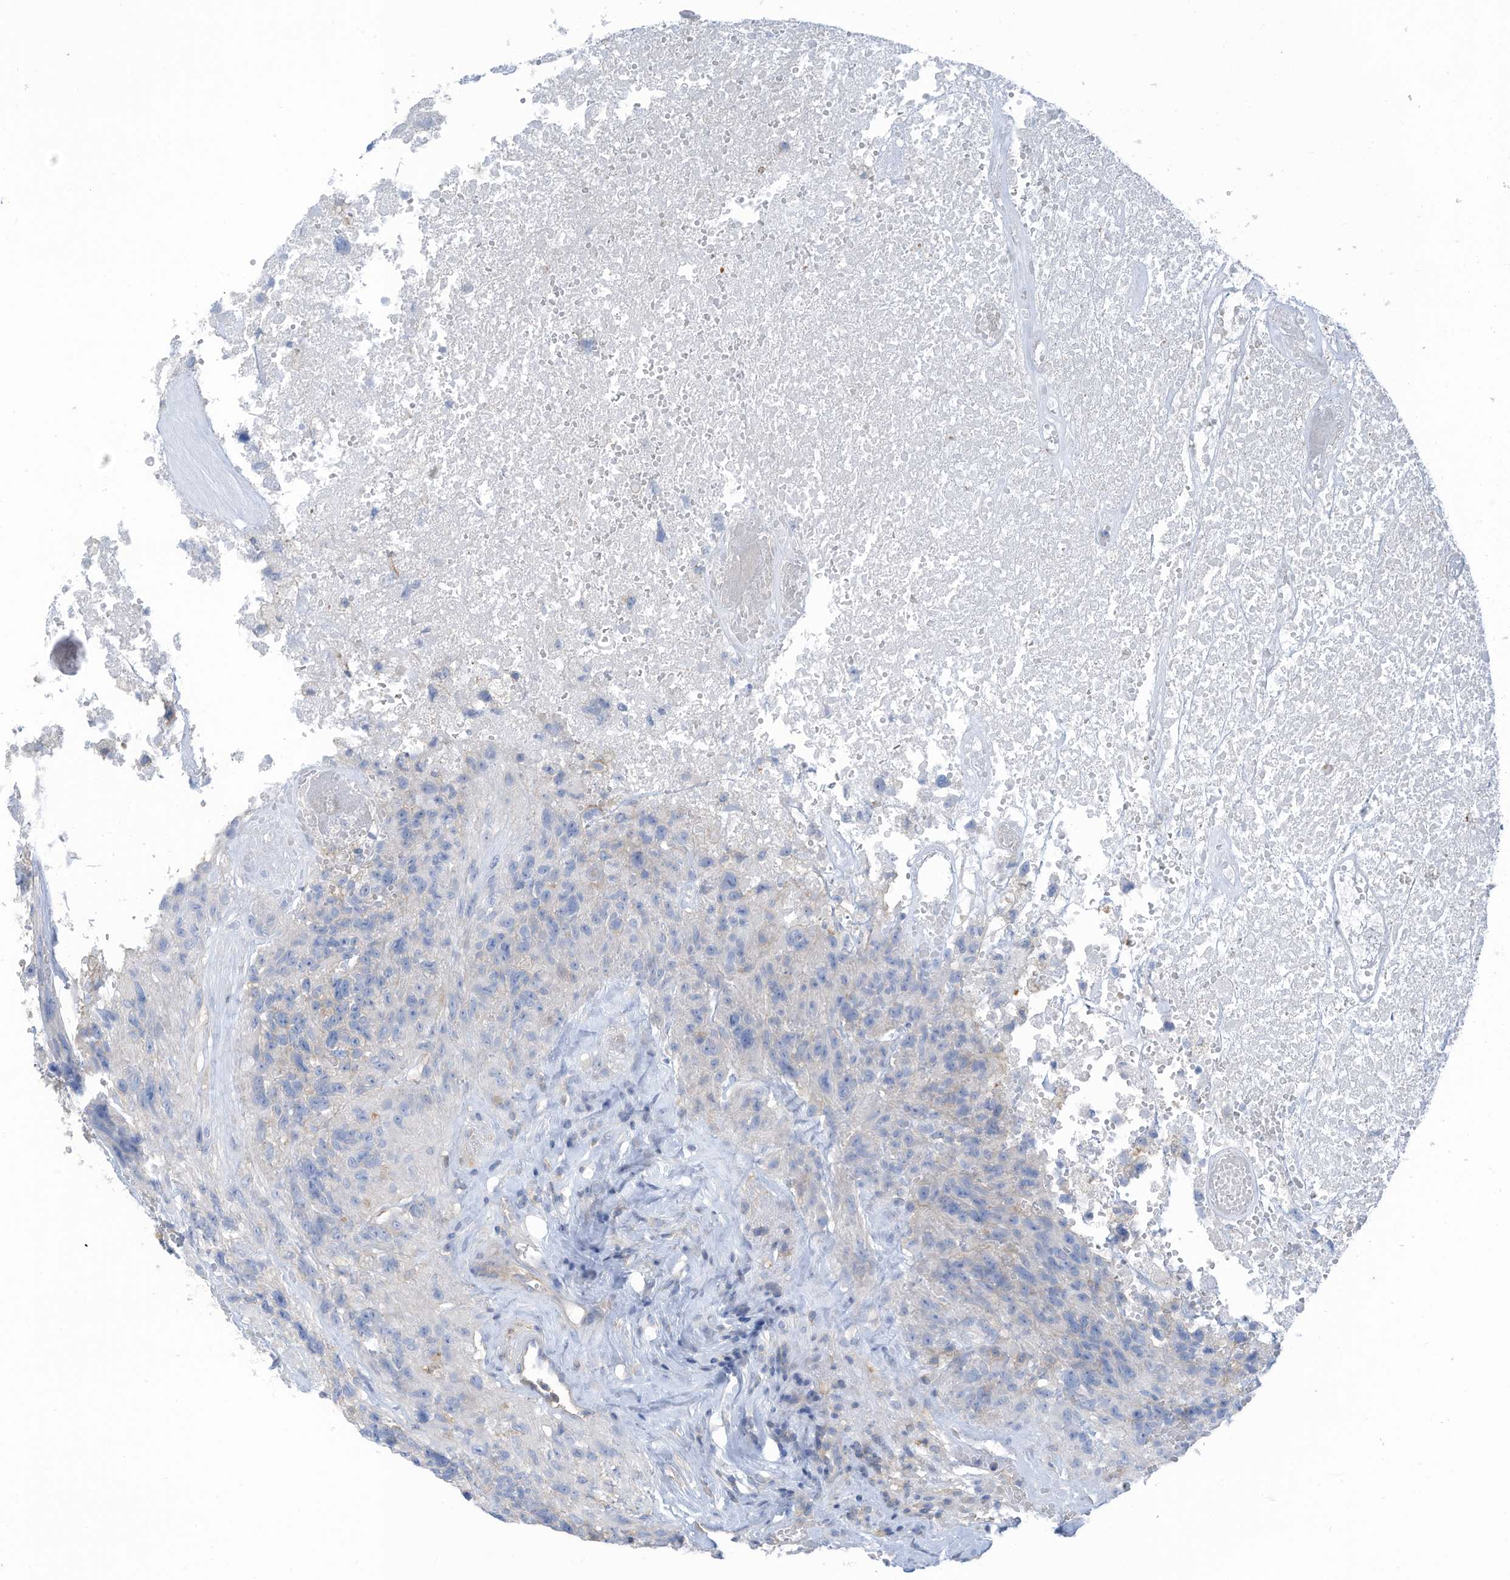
{"staining": {"intensity": "negative", "quantity": "none", "location": "none"}, "tissue": "glioma", "cell_type": "Tumor cells", "image_type": "cancer", "snomed": [{"axis": "morphology", "description": "Glioma, malignant, High grade"}, {"axis": "topography", "description": "Brain"}], "caption": "Tumor cells are negative for brown protein staining in glioma.", "gene": "ZNF846", "patient": {"sex": "male", "age": 69}}